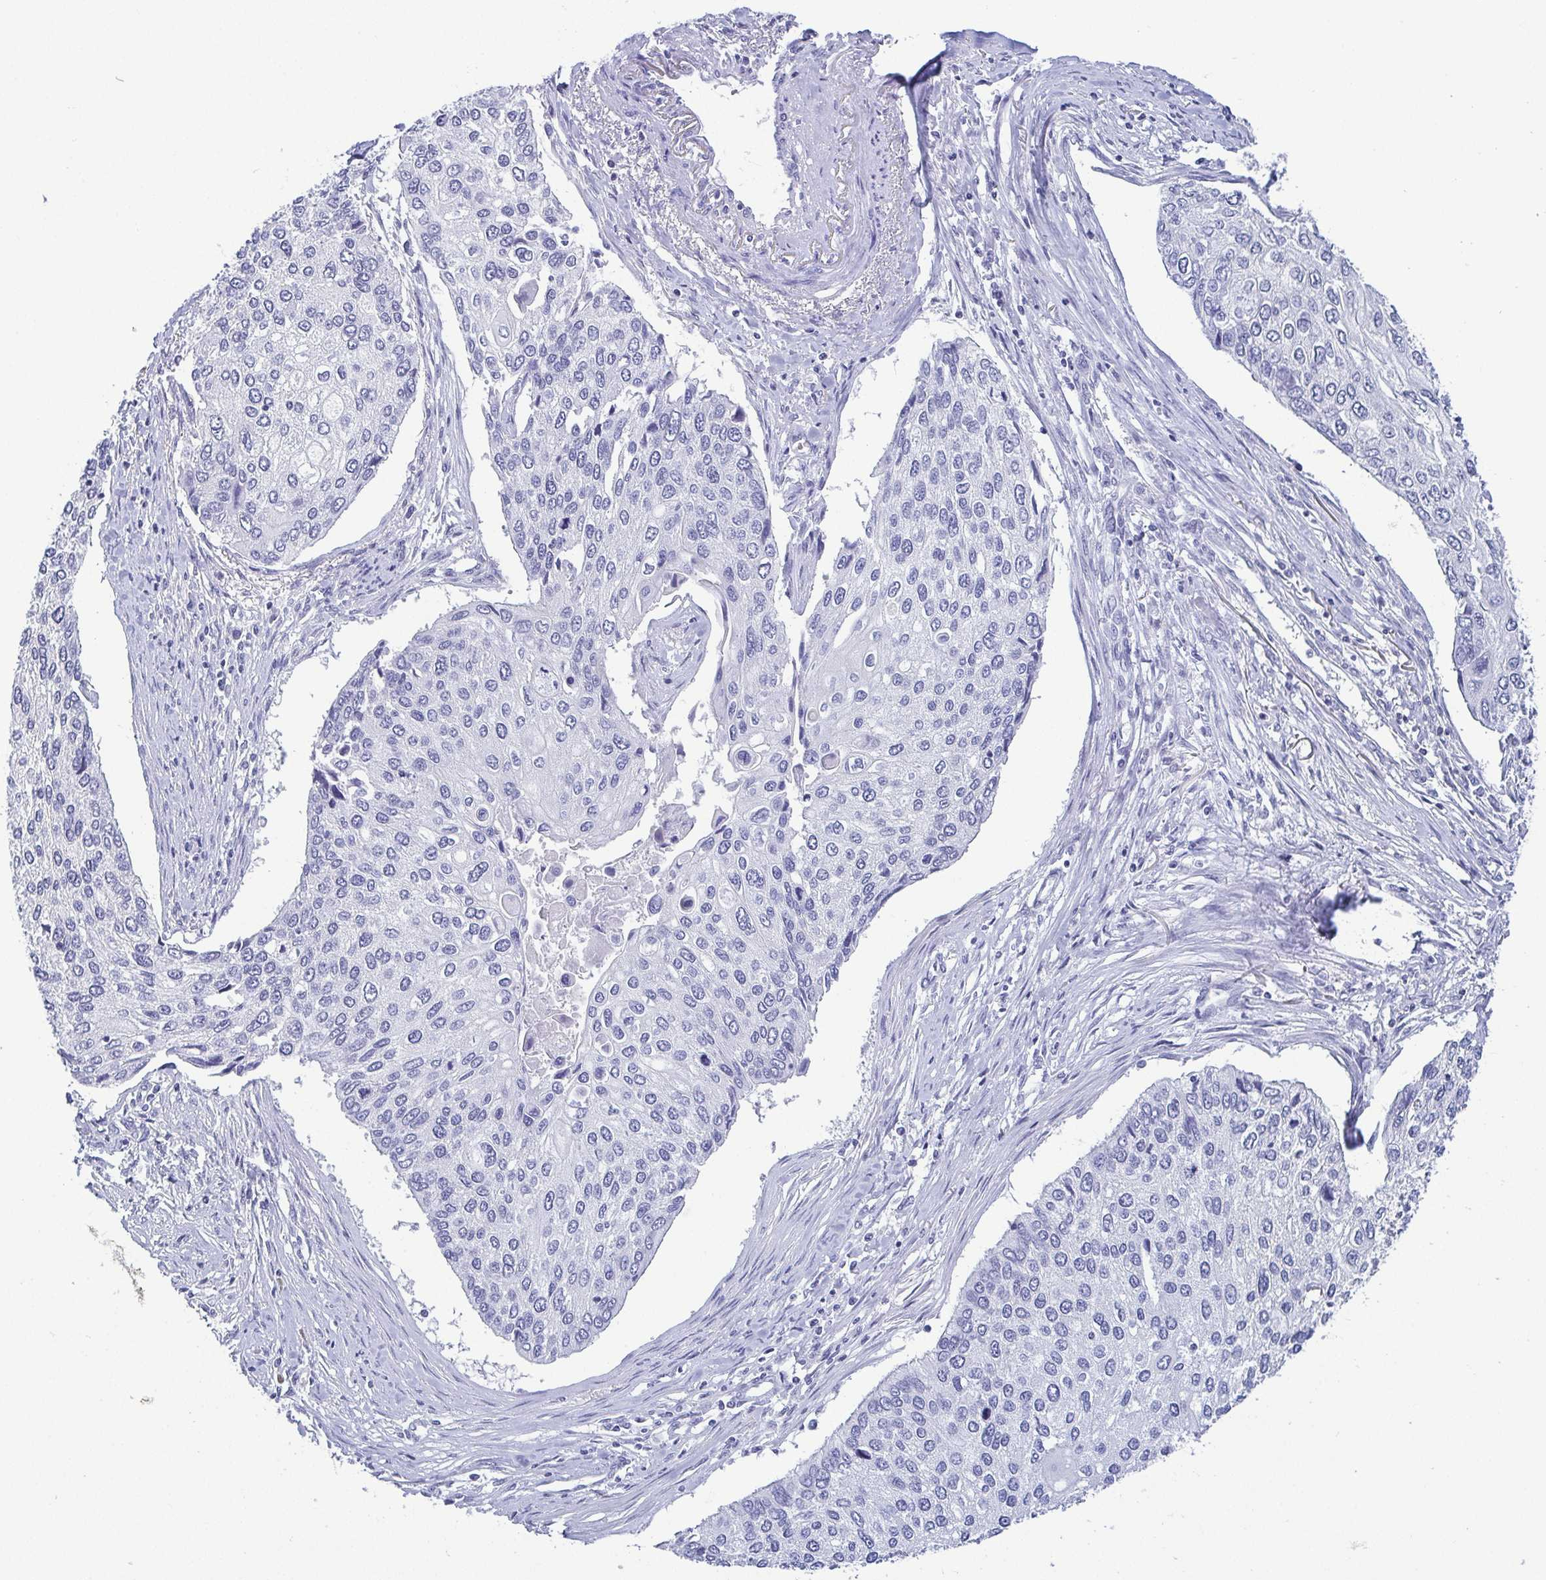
{"staining": {"intensity": "negative", "quantity": "none", "location": "none"}, "tissue": "lung cancer", "cell_type": "Tumor cells", "image_type": "cancer", "snomed": [{"axis": "morphology", "description": "Squamous cell carcinoma, NOS"}, {"axis": "morphology", "description": "Squamous cell carcinoma, metastatic, NOS"}, {"axis": "topography", "description": "Lung"}], "caption": "IHC micrograph of neoplastic tissue: human lung cancer (metastatic squamous cell carcinoma) stained with DAB (3,3'-diaminobenzidine) exhibits no significant protein staining in tumor cells.", "gene": "BZW1", "patient": {"sex": "male", "age": 63}}